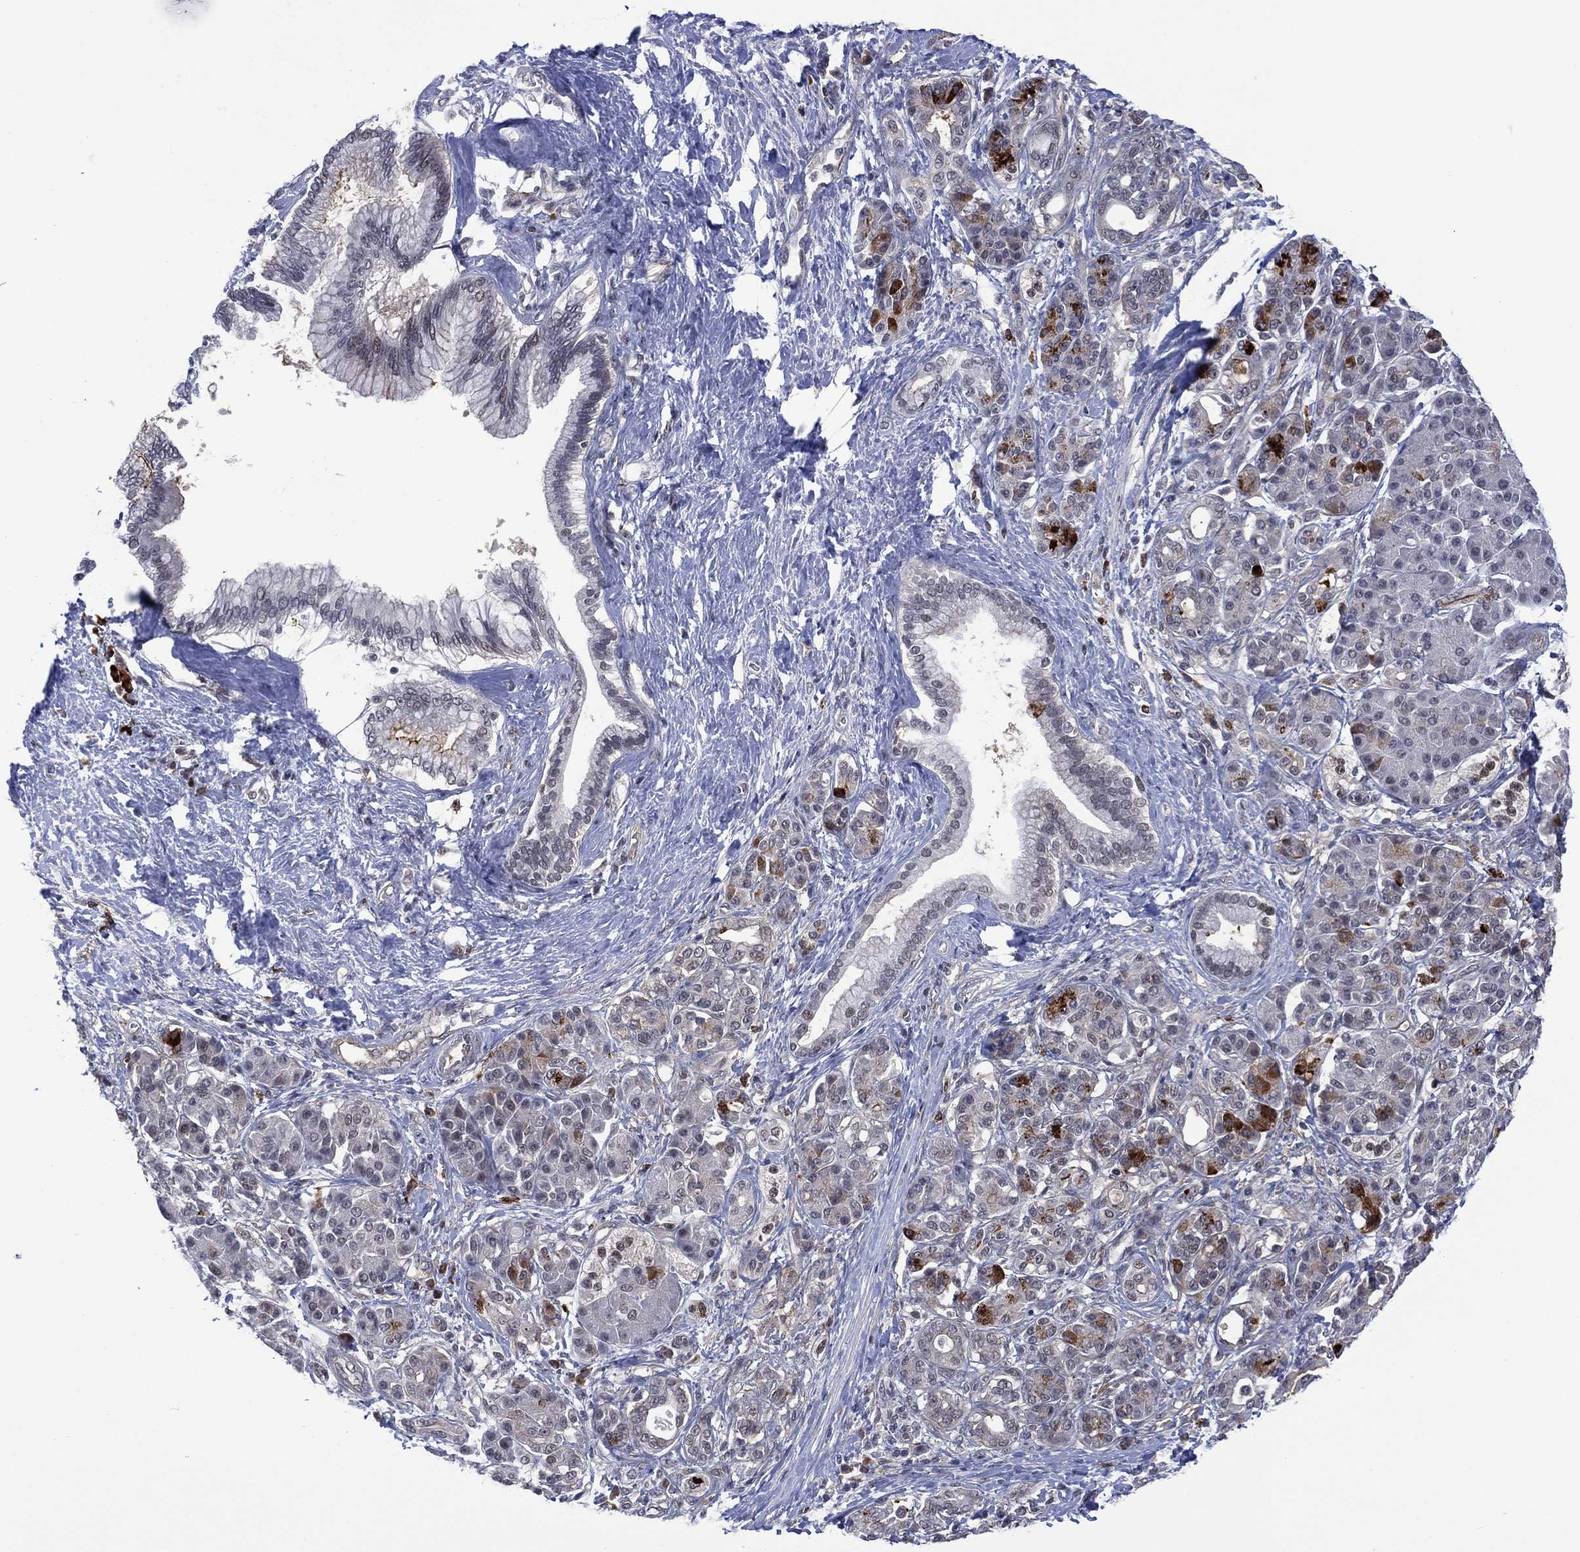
{"staining": {"intensity": "strong", "quantity": "<25%", "location": "cytoplasmic/membranous"}, "tissue": "pancreatic cancer", "cell_type": "Tumor cells", "image_type": "cancer", "snomed": [{"axis": "morphology", "description": "Adenocarcinoma, NOS"}, {"axis": "topography", "description": "Pancreas"}], "caption": "Pancreatic adenocarcinoma stained with a brown dye reveals strong cytoplasmic/membranous positive expression in about <25% of tumor cells.", "gene": "DPP4", "patient": {"sex": "female", "age": 73}}